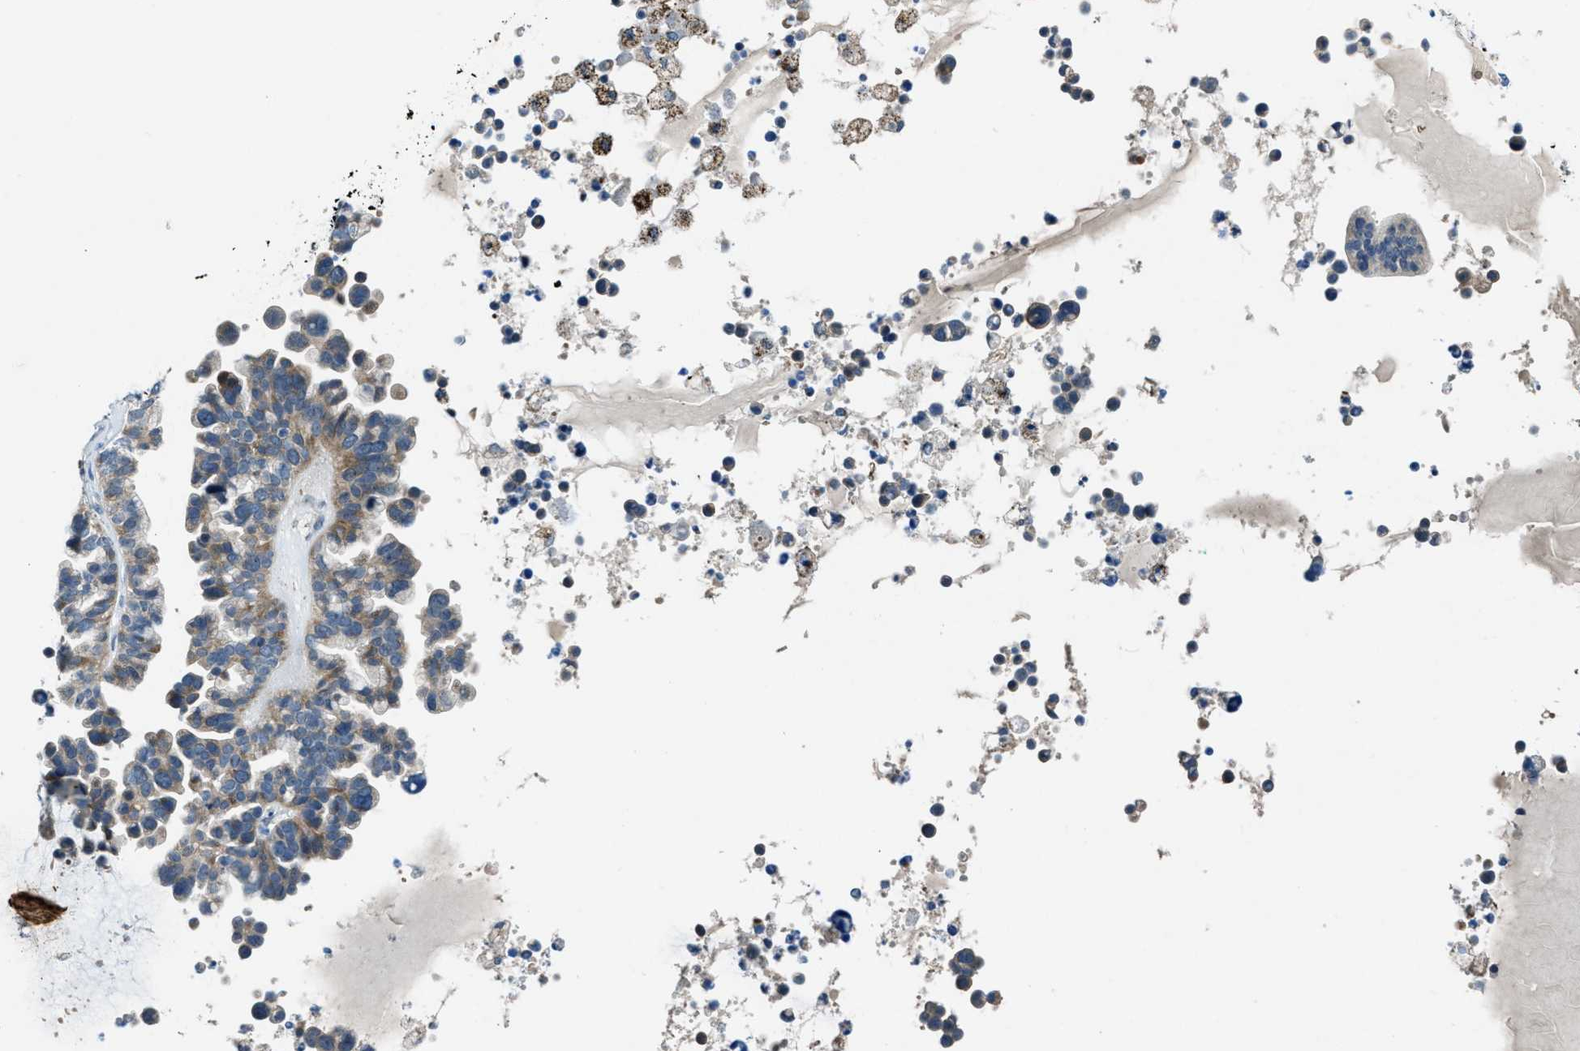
{"staining": {"intensity": "moderate", "quantity": "<25%", "location": "cytoplasmic/membranous"}, "tissue": "ovarian cancer", "cell_type": "Tumor cells", "image_type": "cancer", "snomed": [{"axis": "morphology", "description": "Cystadenocarcinoma, serous, NOS"}, {"axis": "topography", "description": "Ovary"}], "caption": "Serous cystadenocarcinoma (ovarian) stained with a protein marker shows moderate staining in tumor cells.", "gene": "CDON", "patient": {"sex": "female", "age": 56}}